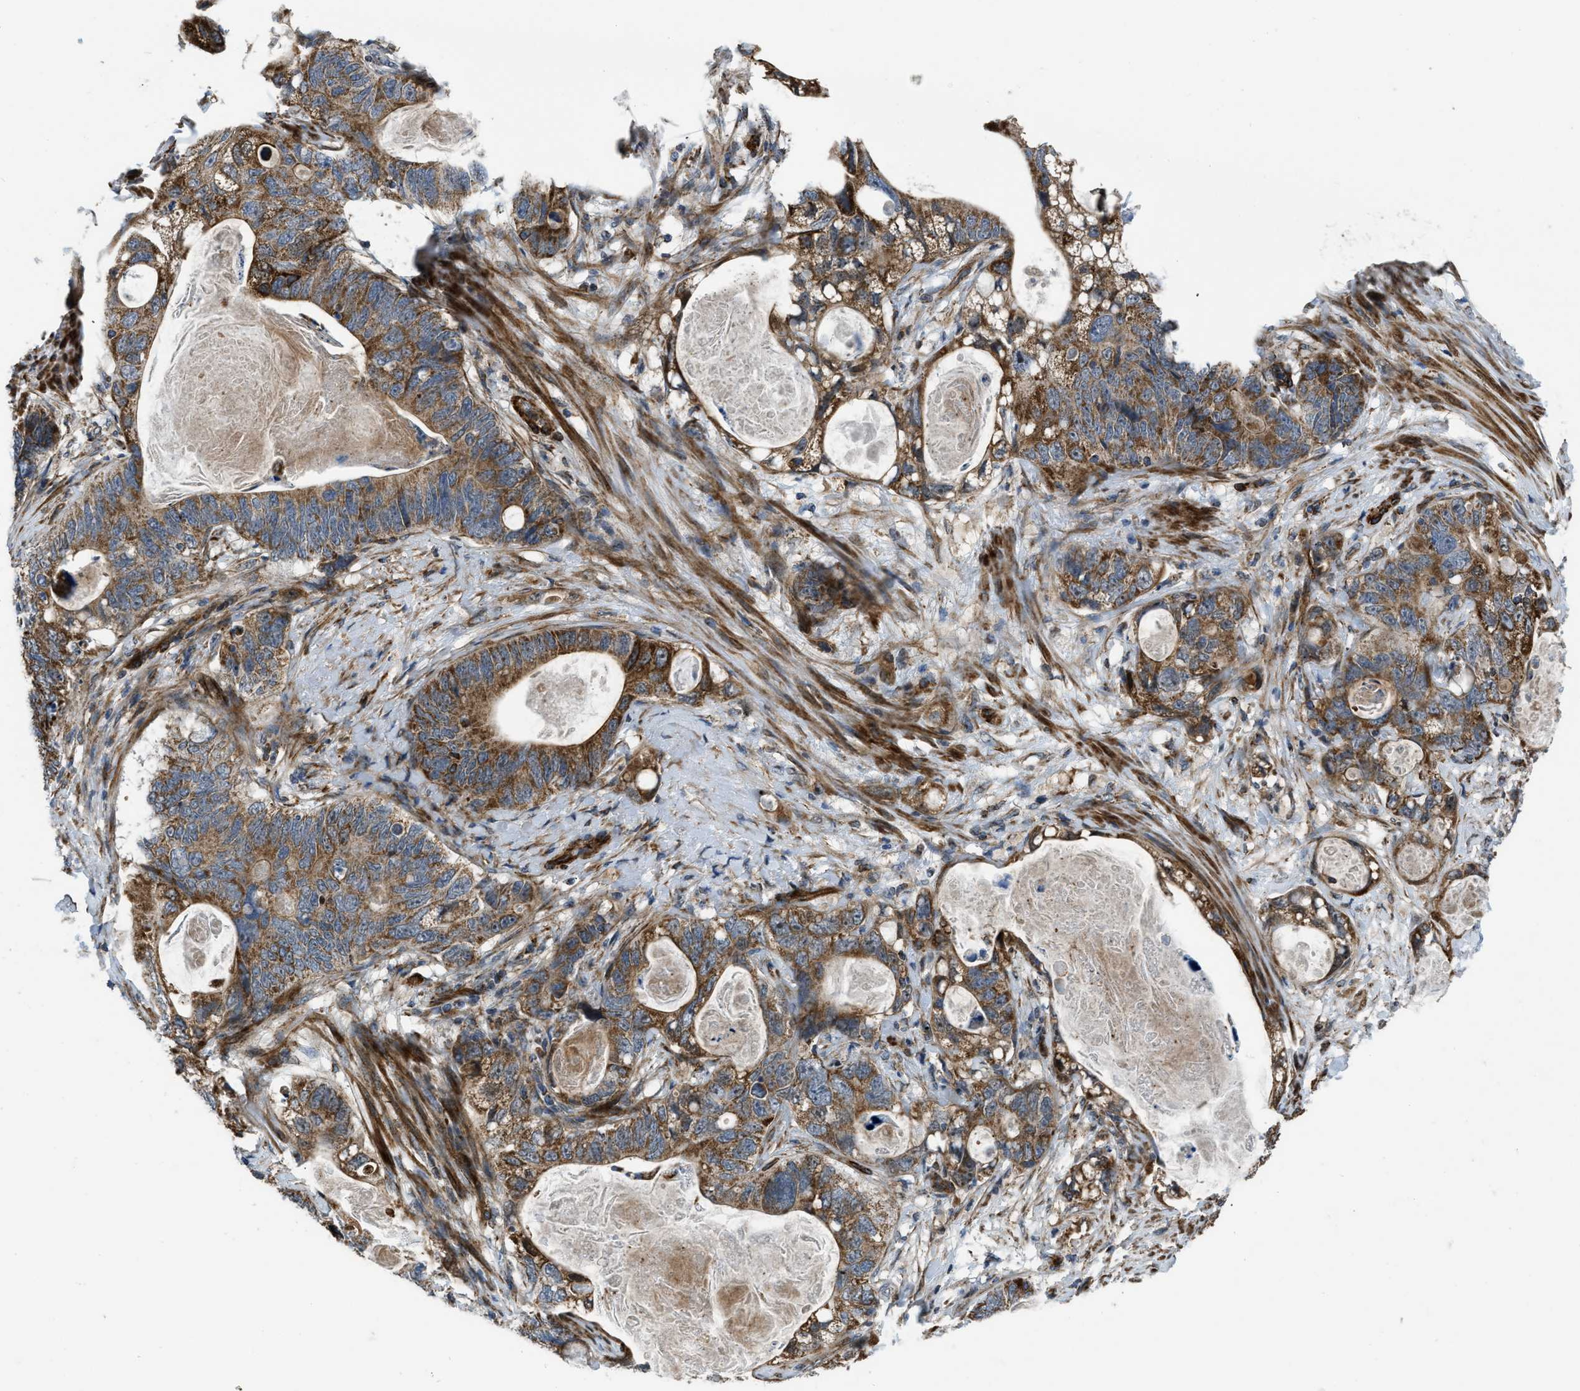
{"staining": {"intensity": "strong", "quantity": ">75%", "location": "cytoplasmic/membranous"}, "tissue": "stomach cancer", "cell_type": "Tumor cells", "image_type": "cancer", "snomed": [{"axis": "morphology", "description": "Normal tissue, NOS"}, {"axis": "morphology", "description": "Adenocarcinoma, NOS"}, {"axis": "topography", "description": "Stomach"}], "caption": "Stomach cancer stained for a protein (brown) reveals strong cytoplasmic/membranous positive staining in about >75% of tumor cells.", "gene": "GSDME", "patient": {"sex": "female", "age": 89}}